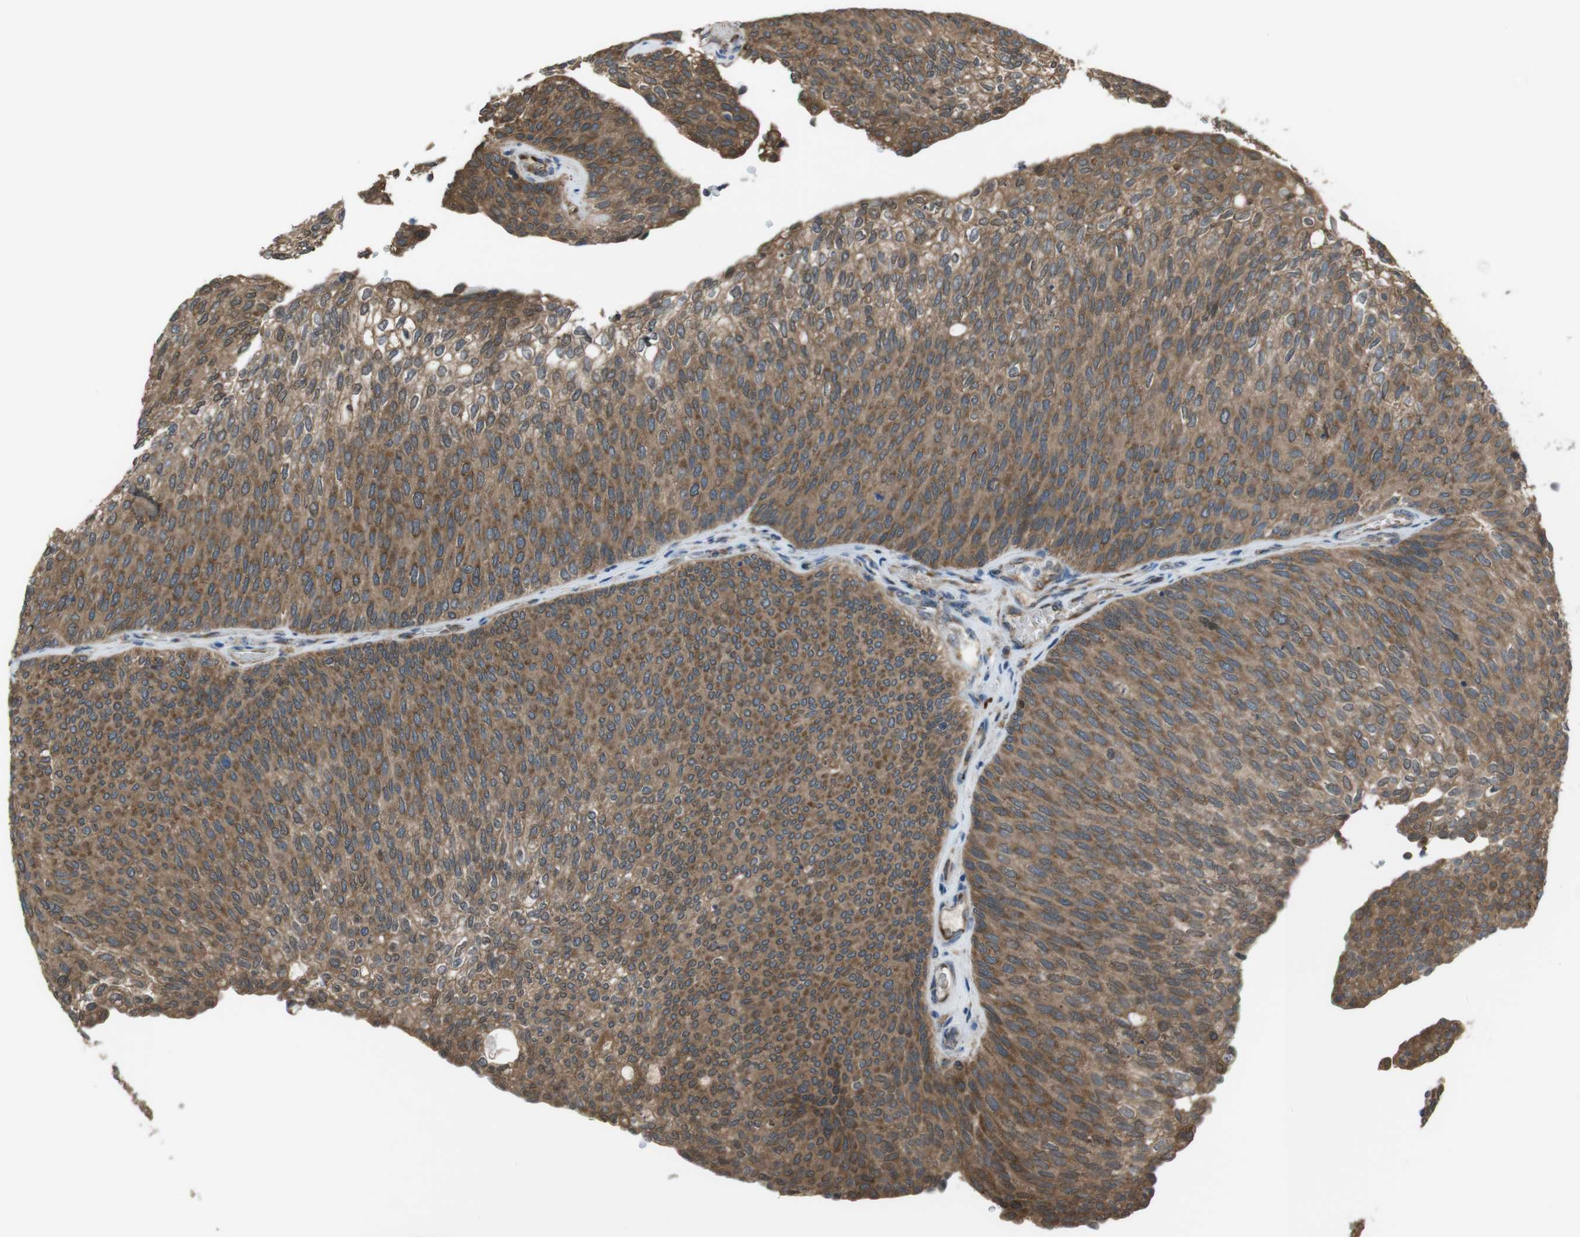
{"staining": {"intensity": "moderate", "quantity": ">75%", "location": "cytoplasmic/membranous"}, "tissue": "urothelial cancer", "cell_type": "Tumor cells", "image_type": "cancer", "snomed": [{"axis": "morphology", "description": "Urothelial carcinoma, Low grade"}, {"axis": "topography", "description": "Urinary bladder"}], "caption": "Human urothelial cancer stained for a protein (brown) displays moderate cytoplasmic/membranous positive positivity in about >75% of tumor cells.", "gene": "SSR3", "patient": {"sex": "female", "age": 79}}